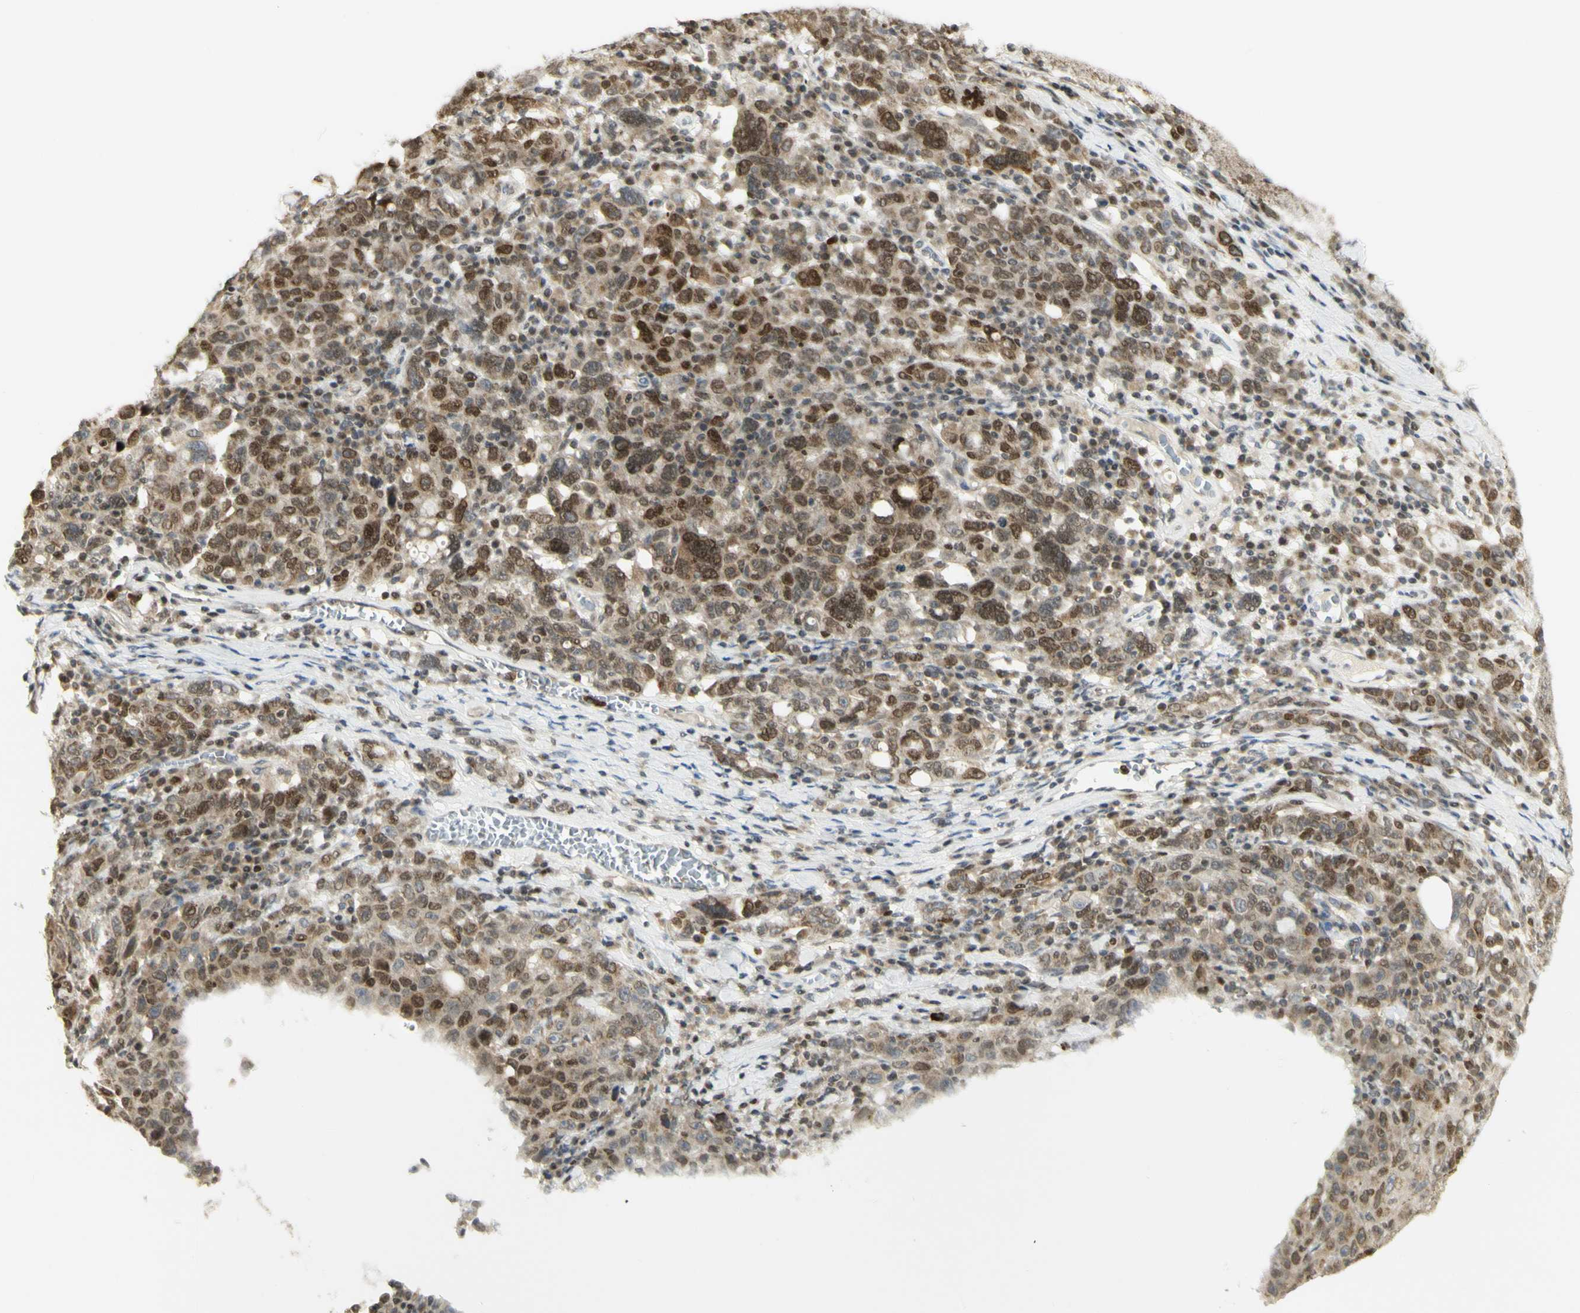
{"staining": {"intensity": "strong", "quantity": "<25%", "location": "cytoplasmic/membranous,nuclear"}, "tissue": "ovarian cancer", "cell_type": "Tumor cells", "image_type": "cancer", "snomed": [{"axis": "morphology", "description": "Carcinoma, endometroid"}, {"axis": "topography", "description": "Ovary"}], "caption": "An immunohistochemistry (IHC) histopathology image of neoplastic tissue is shown. Protein staining in brown labels strong cytoplasmic/membranous and nuclear positivity in endometroid carcinoma (ovarian) within tumor cells. The staining was performed using DAB (3,3'-diaminobenzidine), with brown indicating positive protein expression. Nuclei are stained blue with hematoxylin.", "gene": "KIF11", "patient": {"sex": "female", "age": 62}}